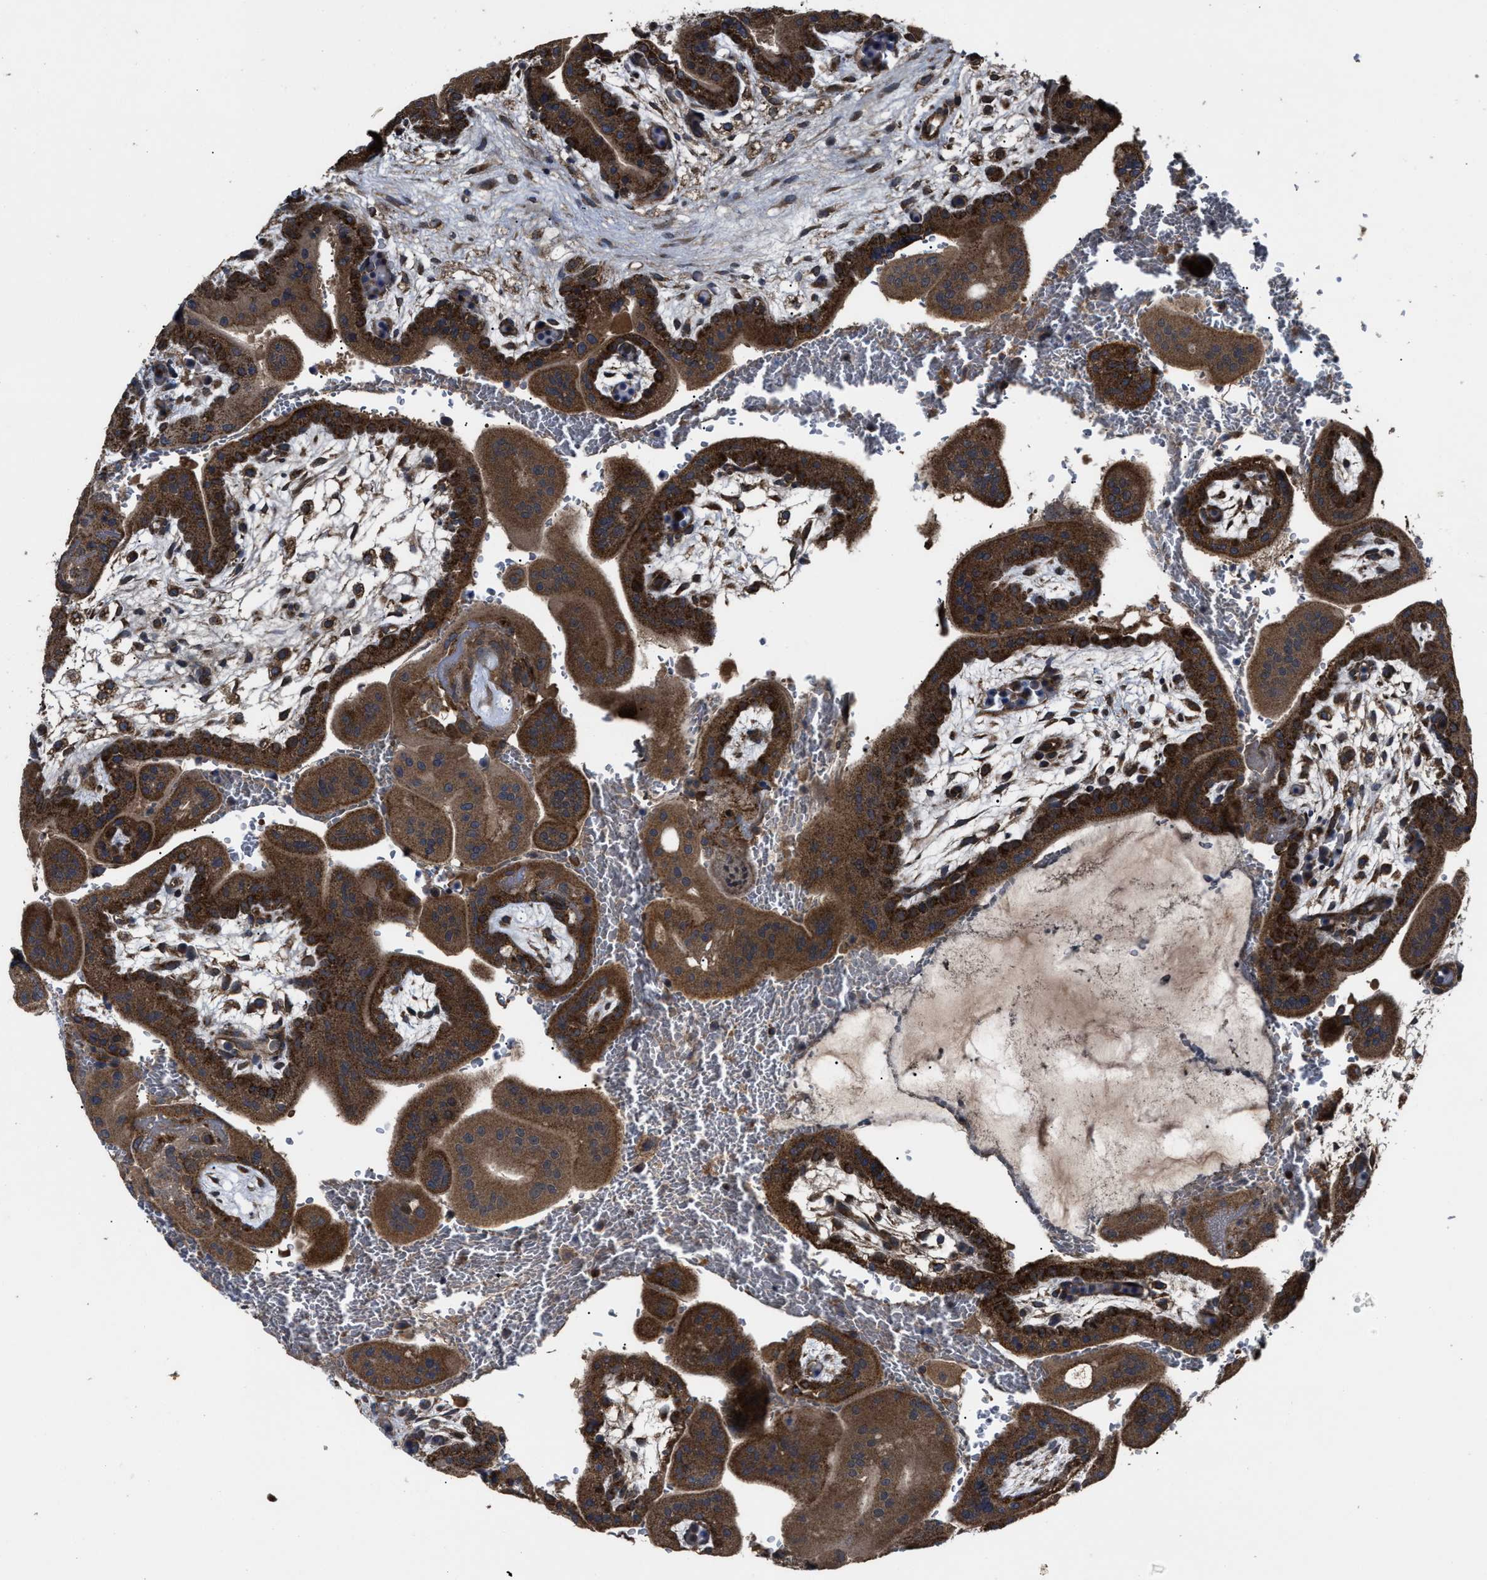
{"staining": {"intensity": "moderate", "quantity": ">75%", "location": "cytoplasmic/membranous"}, "tissue": "placenta", "cell_type": "Decidual cells", "image_type": "normal", "snomed": [{"axis": "morphology", "description": "Normal tissue, NOS"}, {"axis": "topography", "description": "Placenta"}], "caption": "This photomicrograph displays immunohistochemistry (IHC) staining of benign human placenta, with medium moderate cytoplasmic/membranous staining in approximately >75% of decidual cells.", "gene": "PASK", "patient": {"sex": "female", "age": 35}}